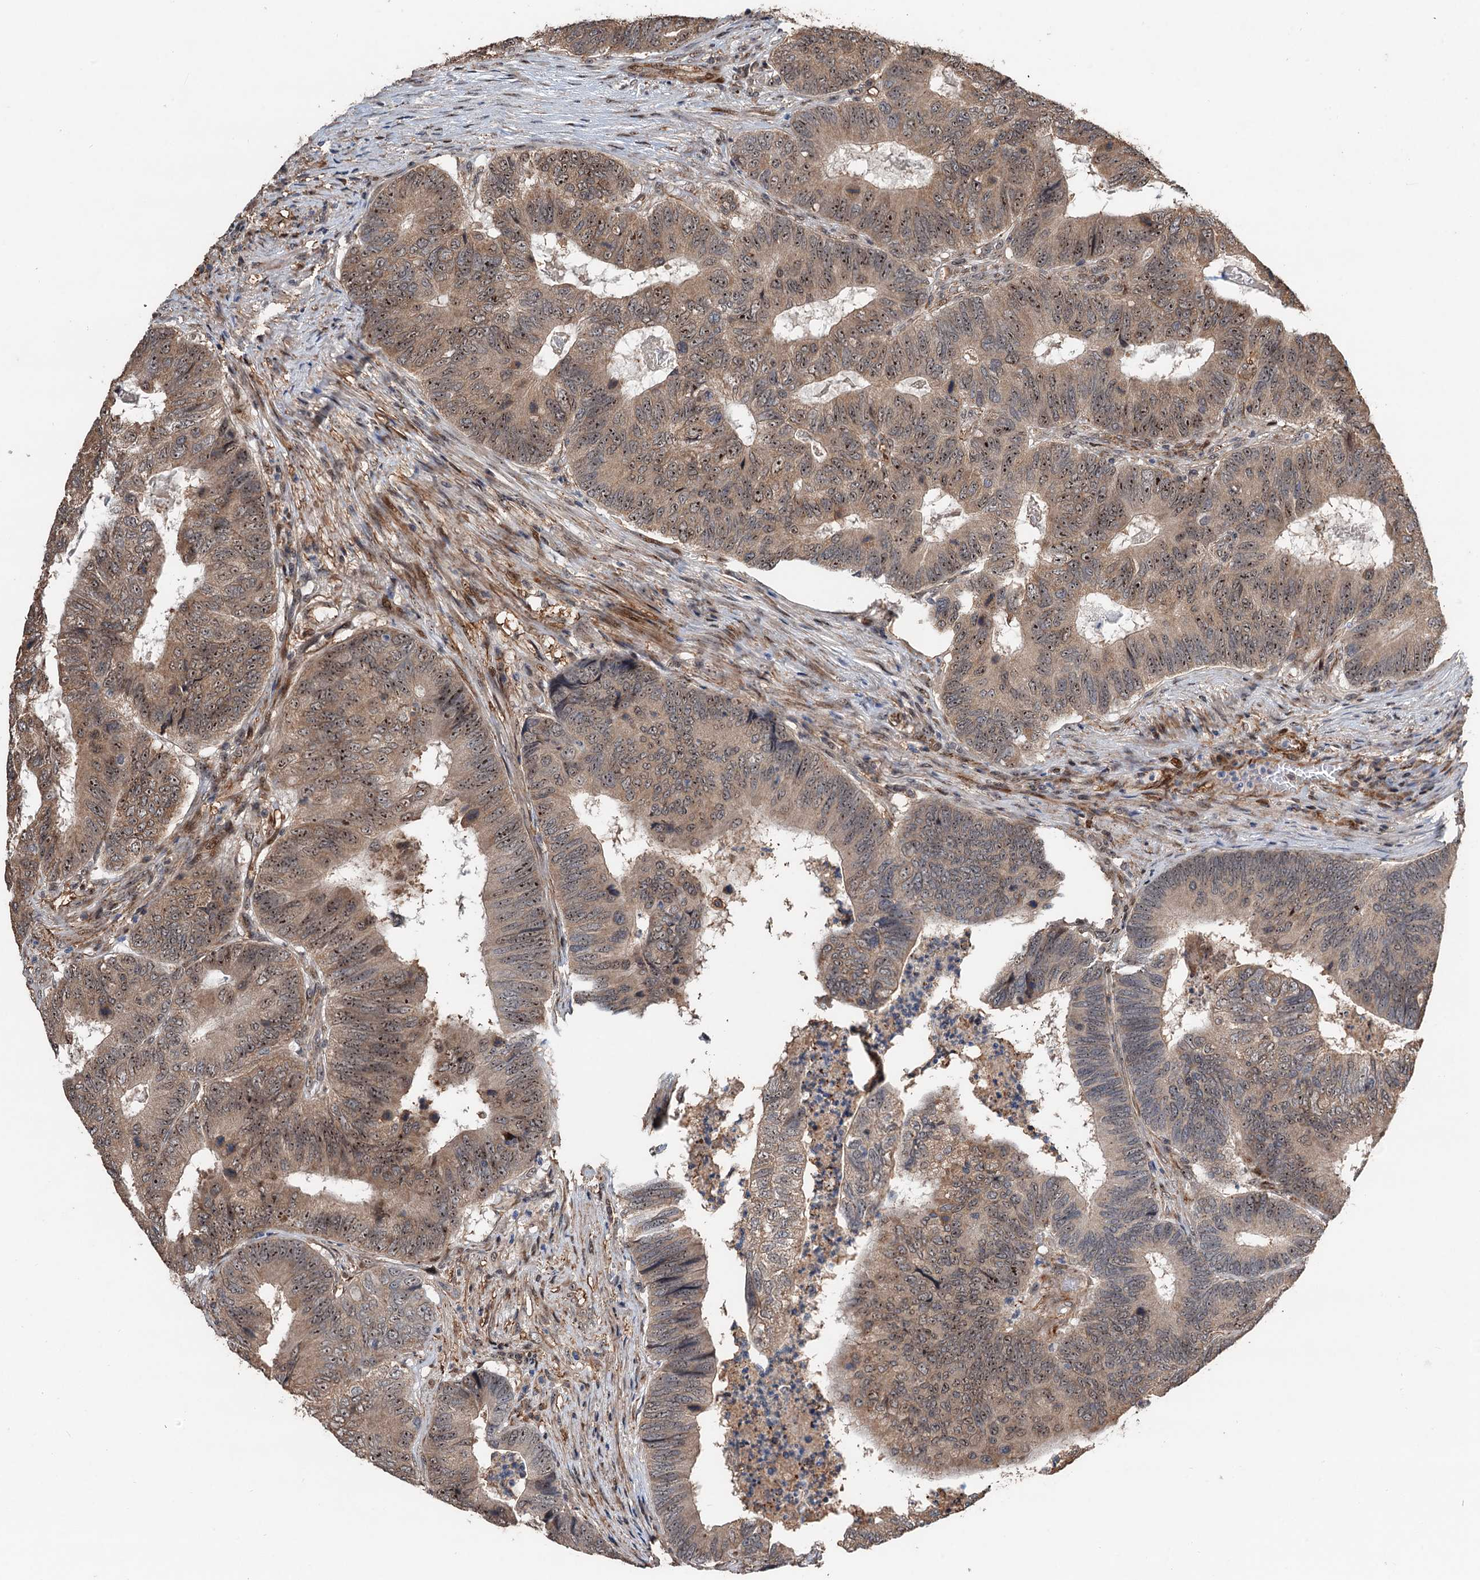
{"staining": {"intensity": "moderate", "quantity": ">75%", "location": "cytoplasmic/membranous,nuclear"}, "tissue": "colorectal cancer", "cell_type": "Tumor cells", "image_type": "cancer", "snomed": [{"axis": "morphology", "description": "Adenocarcinoma, NOS"}, {"axis": "topography", "description": "Colon"}], "caption": "A brown stain shows moderate cytoplasmic/membranous and nuclear expression of a protein in colorectal cancer (adenocarcinoma) tumor cells.", "gene": "TMA16", "patient": {"sex": "female", "age": 67}}